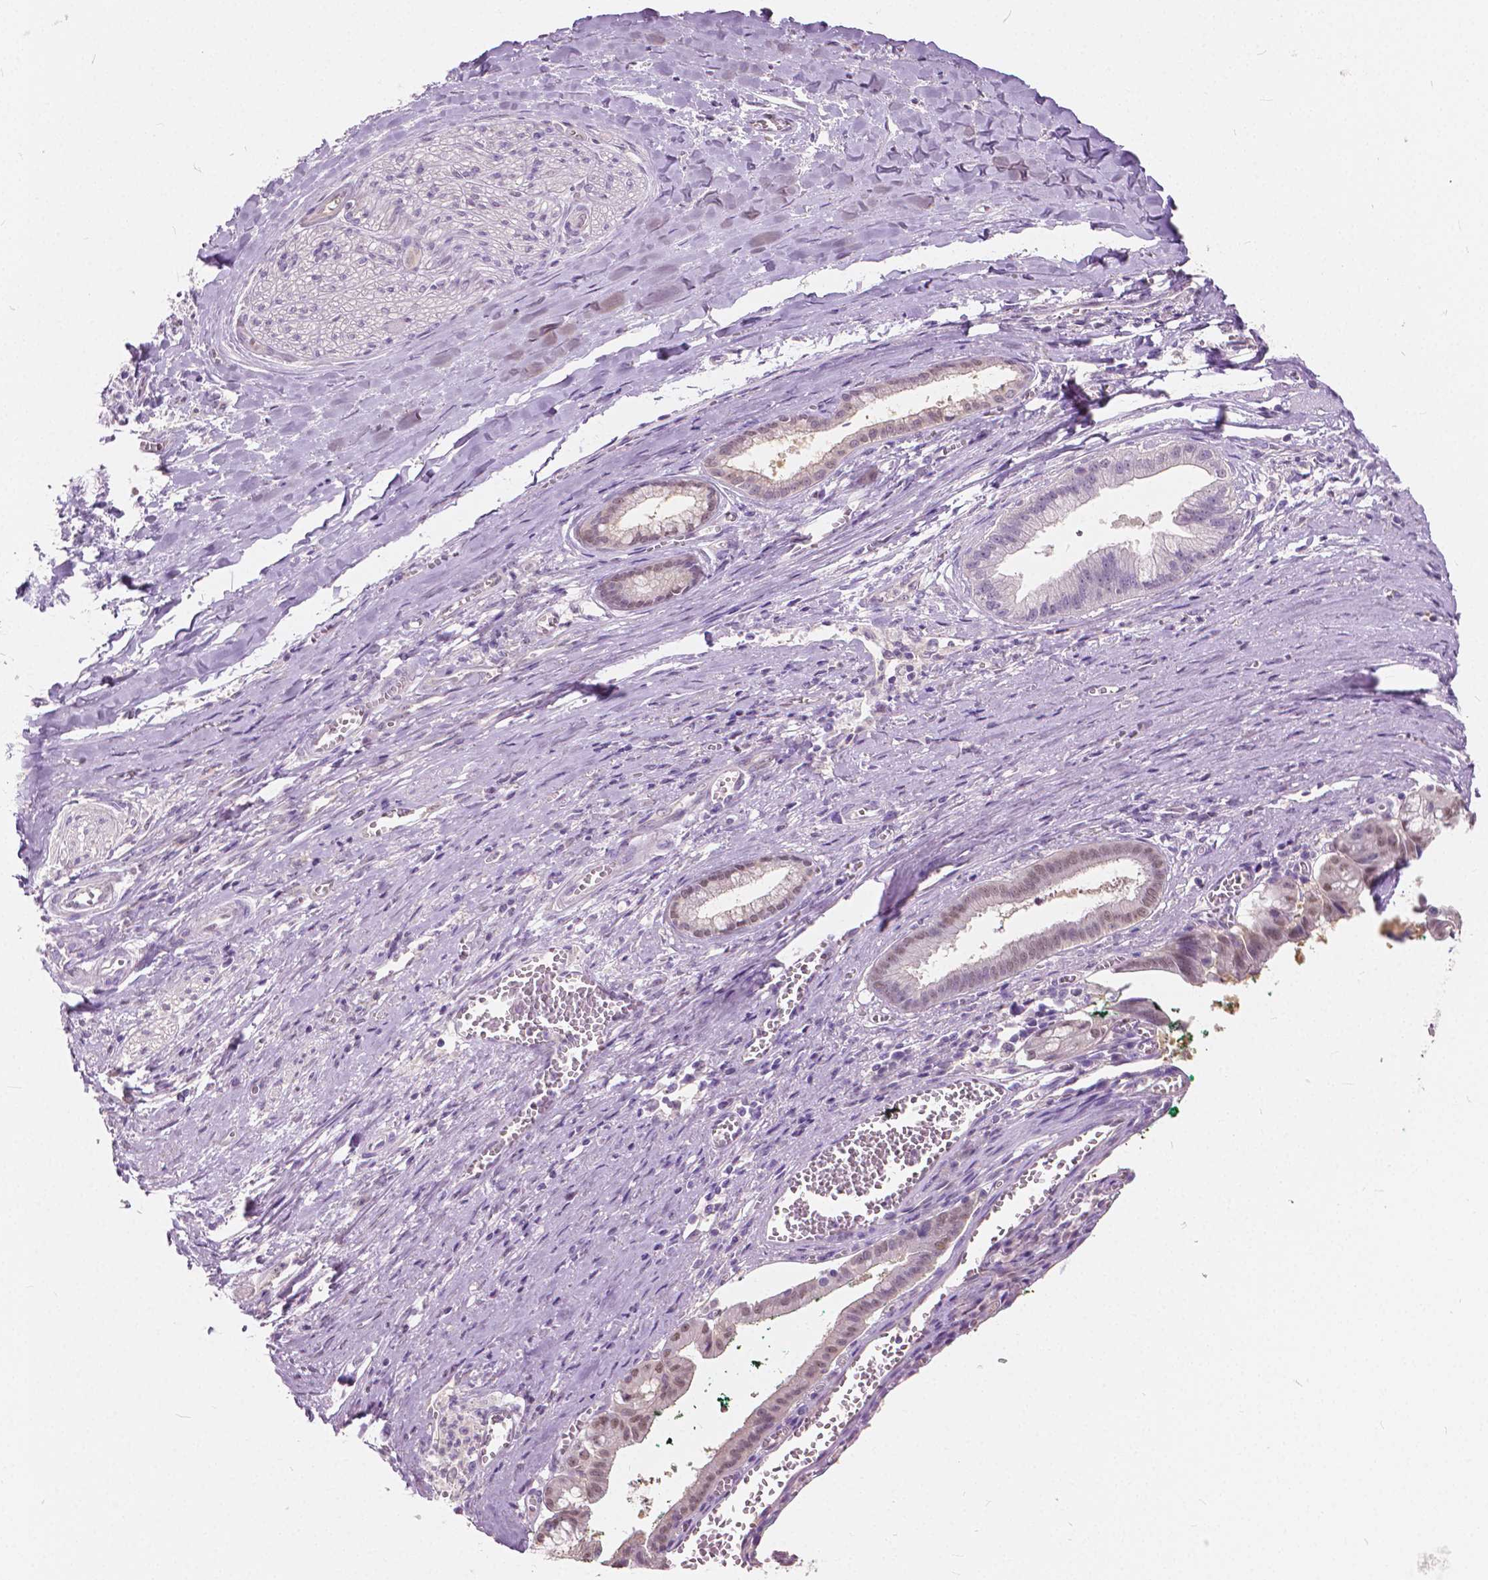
{"staining": {"intensity": "weak", "quantity": "25%-75%", "location": "nuclear"}, "tissue": "pancreatic cancer", "cell_type": "Tumor cells", "image_type": "cancer", "snomed": [{"axis": "morphology", "description": "Normal tissue, NOS"}, {"axis": "morphology", "description": "Adenocarcinoma, NOS"}, {"axis": "topography", "description": "Lymph node"}, {"axis": "topography", "description": "Pancreas"}], "caption": "Tumor cells display weak nuclear staining in about 25%-75% of cells in pancreatic cancer (adenocarcinoma).", "gene": "TKFC", "patient": {"sex": "female", "age": 58}}